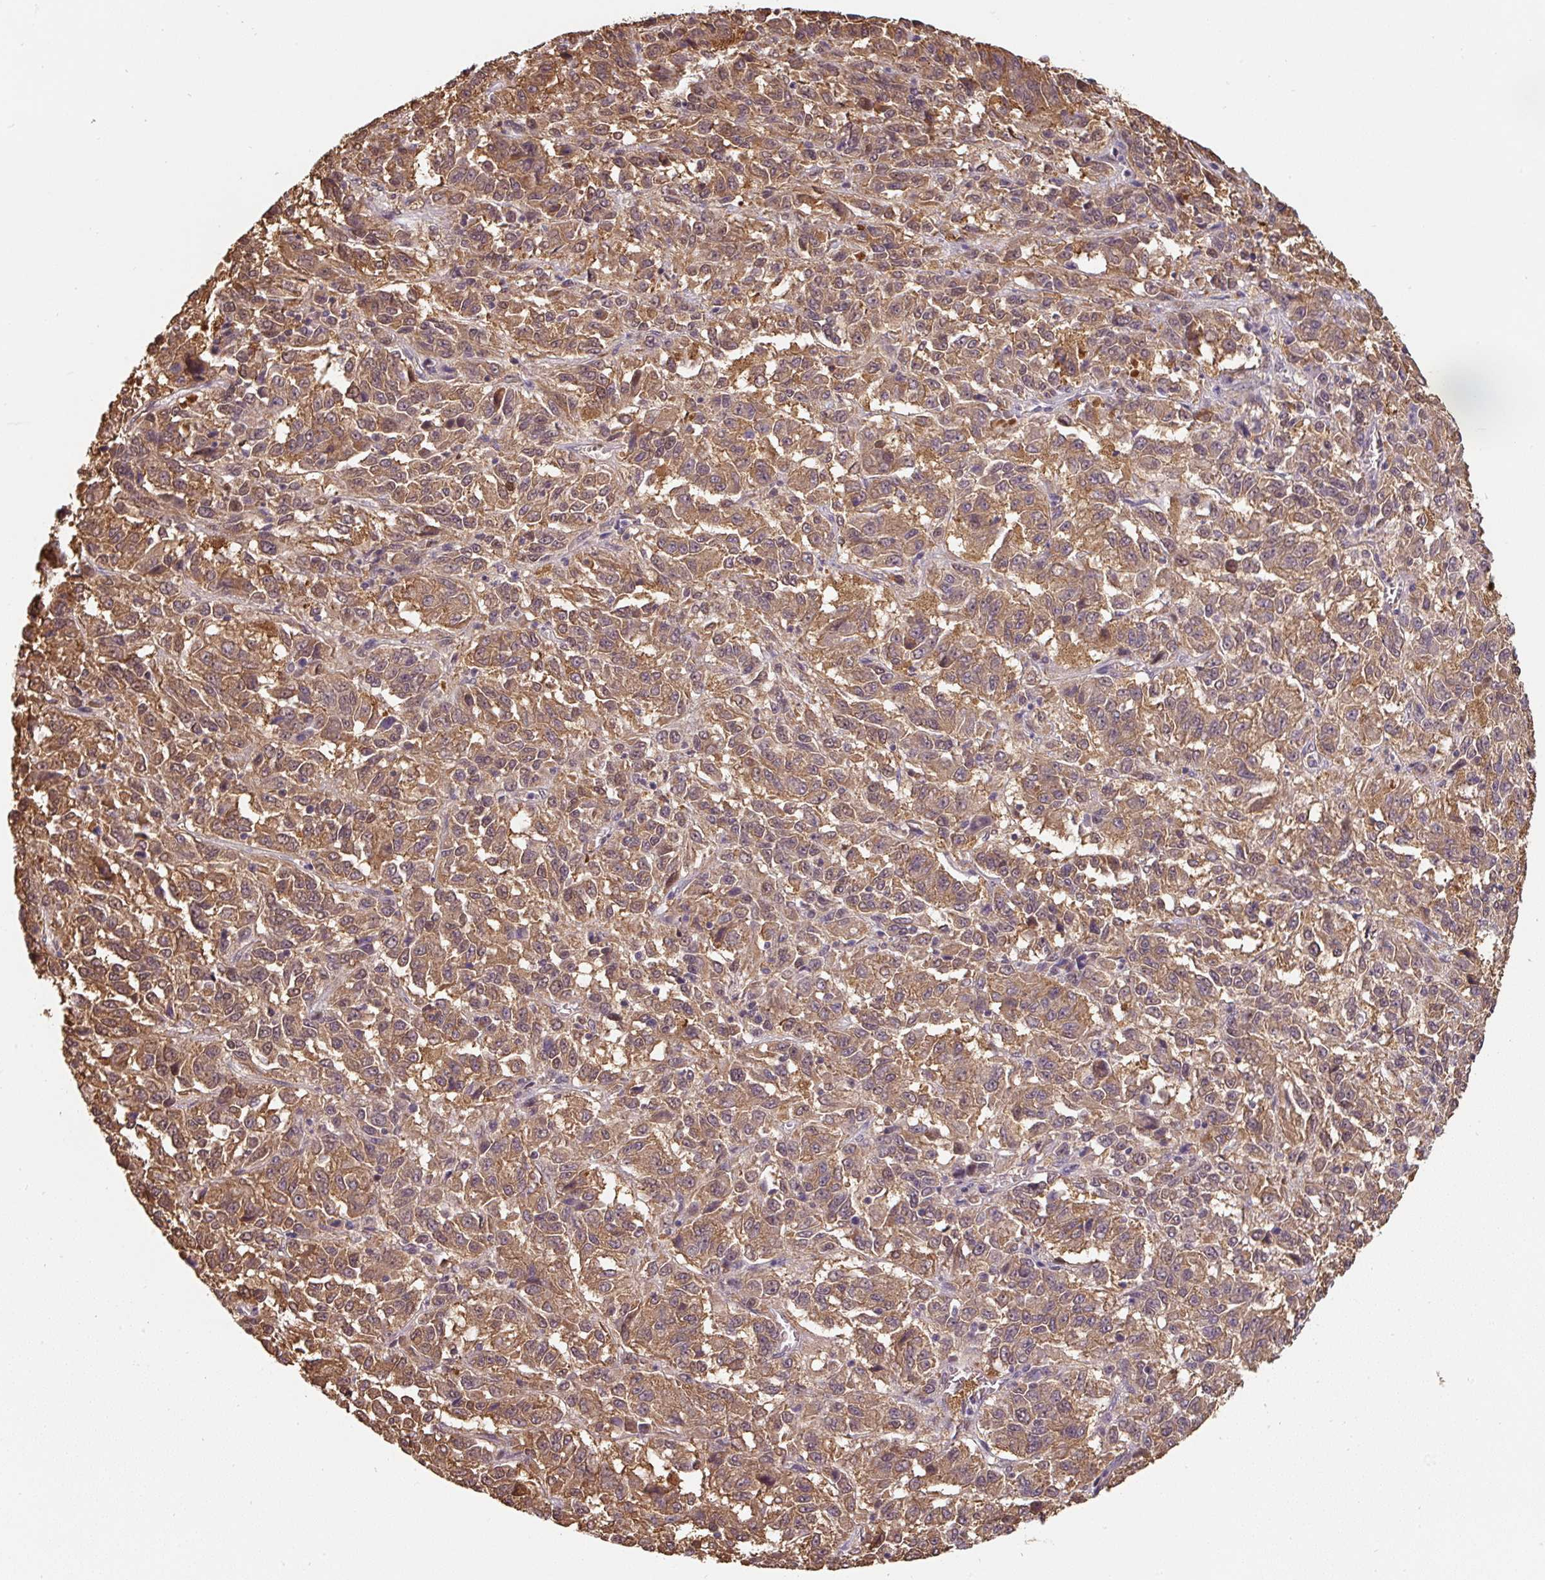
{"staining": {"intensity": "moderate", "quantity": ">75%", "location": "cytoplasmic/membranous"}, "tissue": "melanoma", "cell_type": "Tumor cells", "image_type": "cancer", "snomed": [{"axis": "morphology", "description": "Malignant melanoma, Metastatic site"}, {"axis": "topography", "description": "Lung"}], "caption": "Approximately >75% of tumor cells in malignant melanoma (metastatic site) display moderate cytoplasmic/membranous protein positivity as visualized by brown immunohistochemical staining.", "gene": "ST13", "patient": {"sex": "male", "age": 64}}